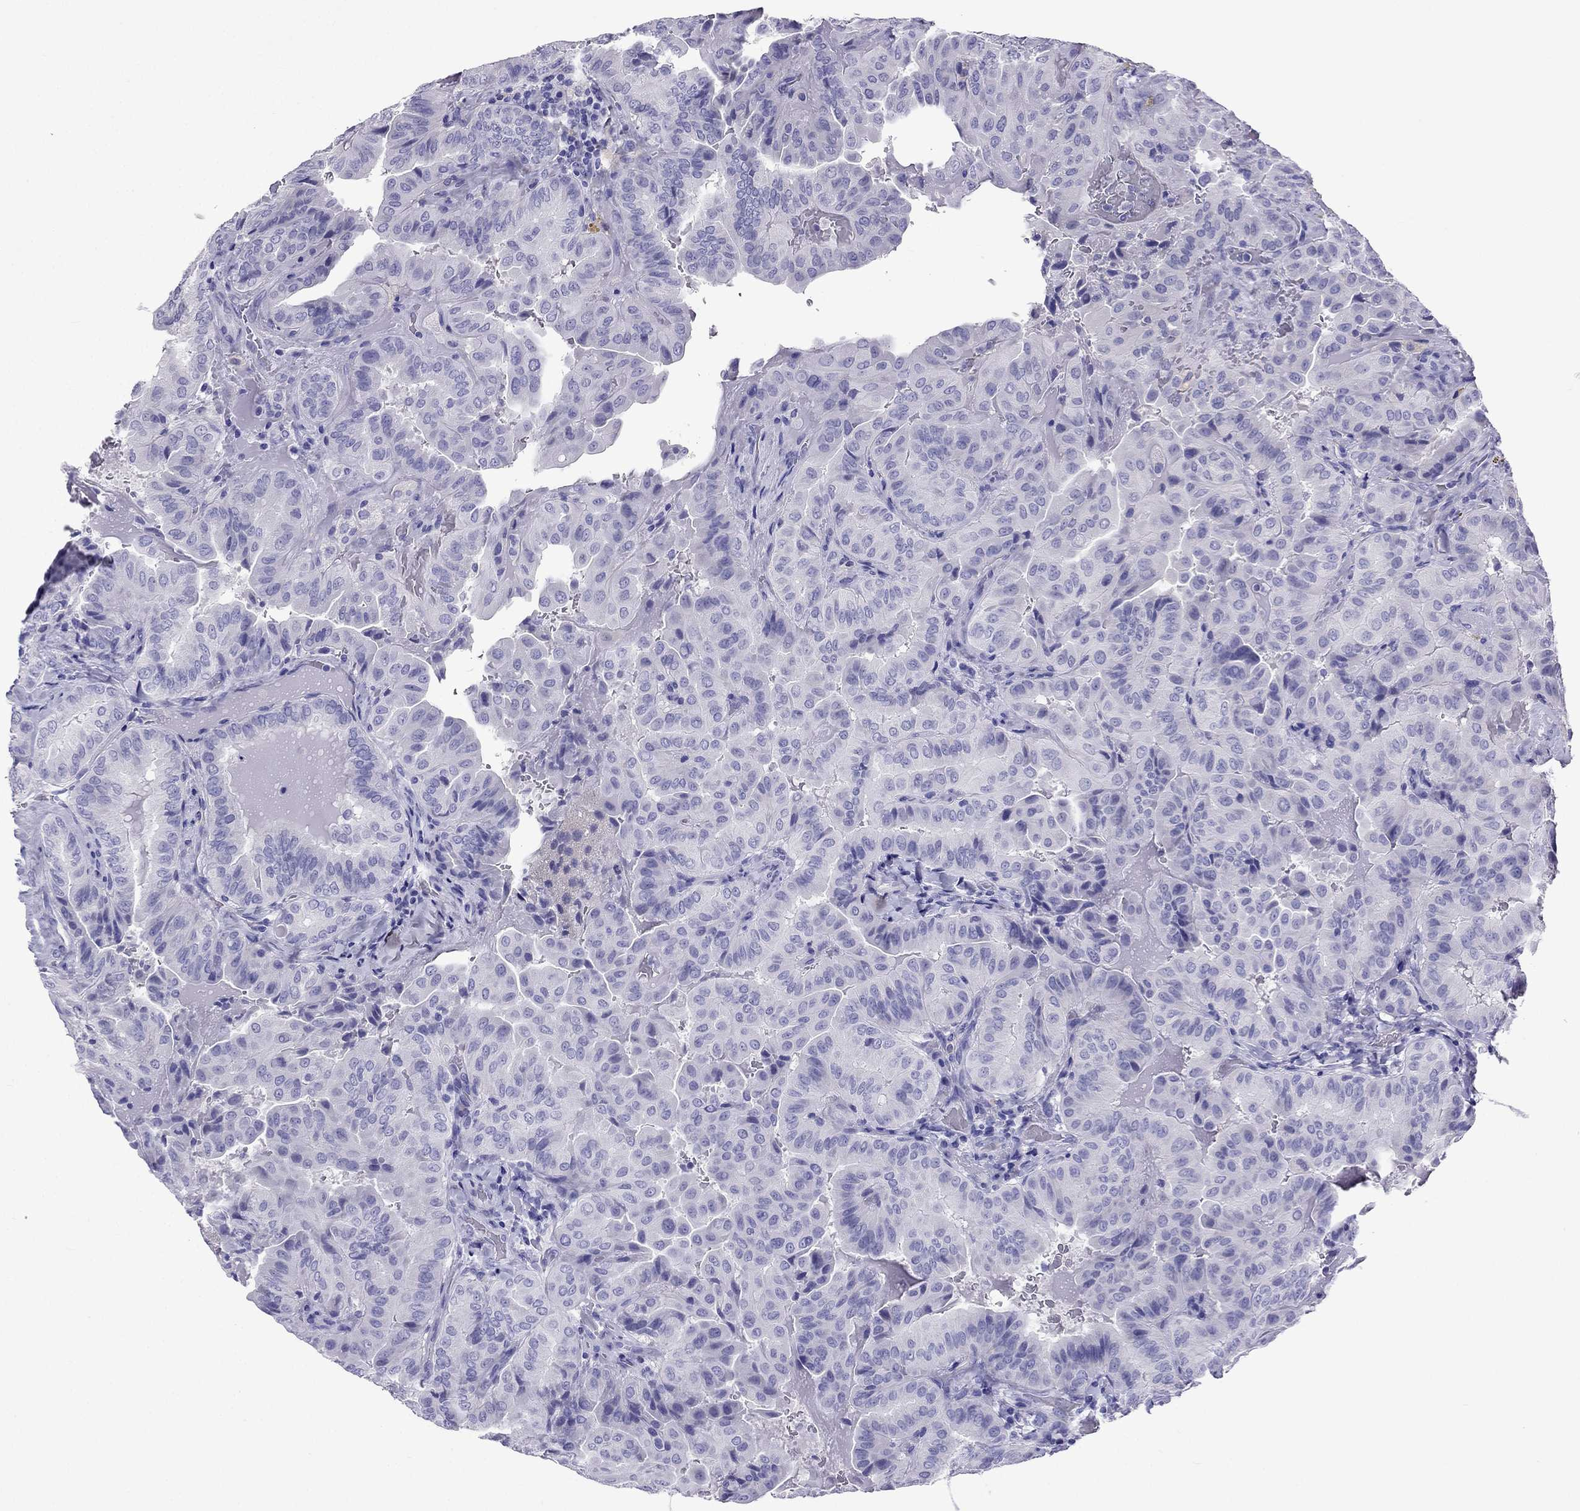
{"staining": {"intensity": "negative", "quantity": "none", "location": "none"}, "tissue": "thyroid cancer", "cell_type": "Tumor cells", "image_type": "cancer", "snomed": [{"axis": "morphology", "description": "Papillary adenocarcinoma, NOS"}, {"axis": "topography", "description": "Thyroid gland"}], "caption": "Tumor cells show no significant staining in papillary adenocarcinoma (thyroid).", "gene": "ARR3", "patient": {"sex": "female", "age": 68}}